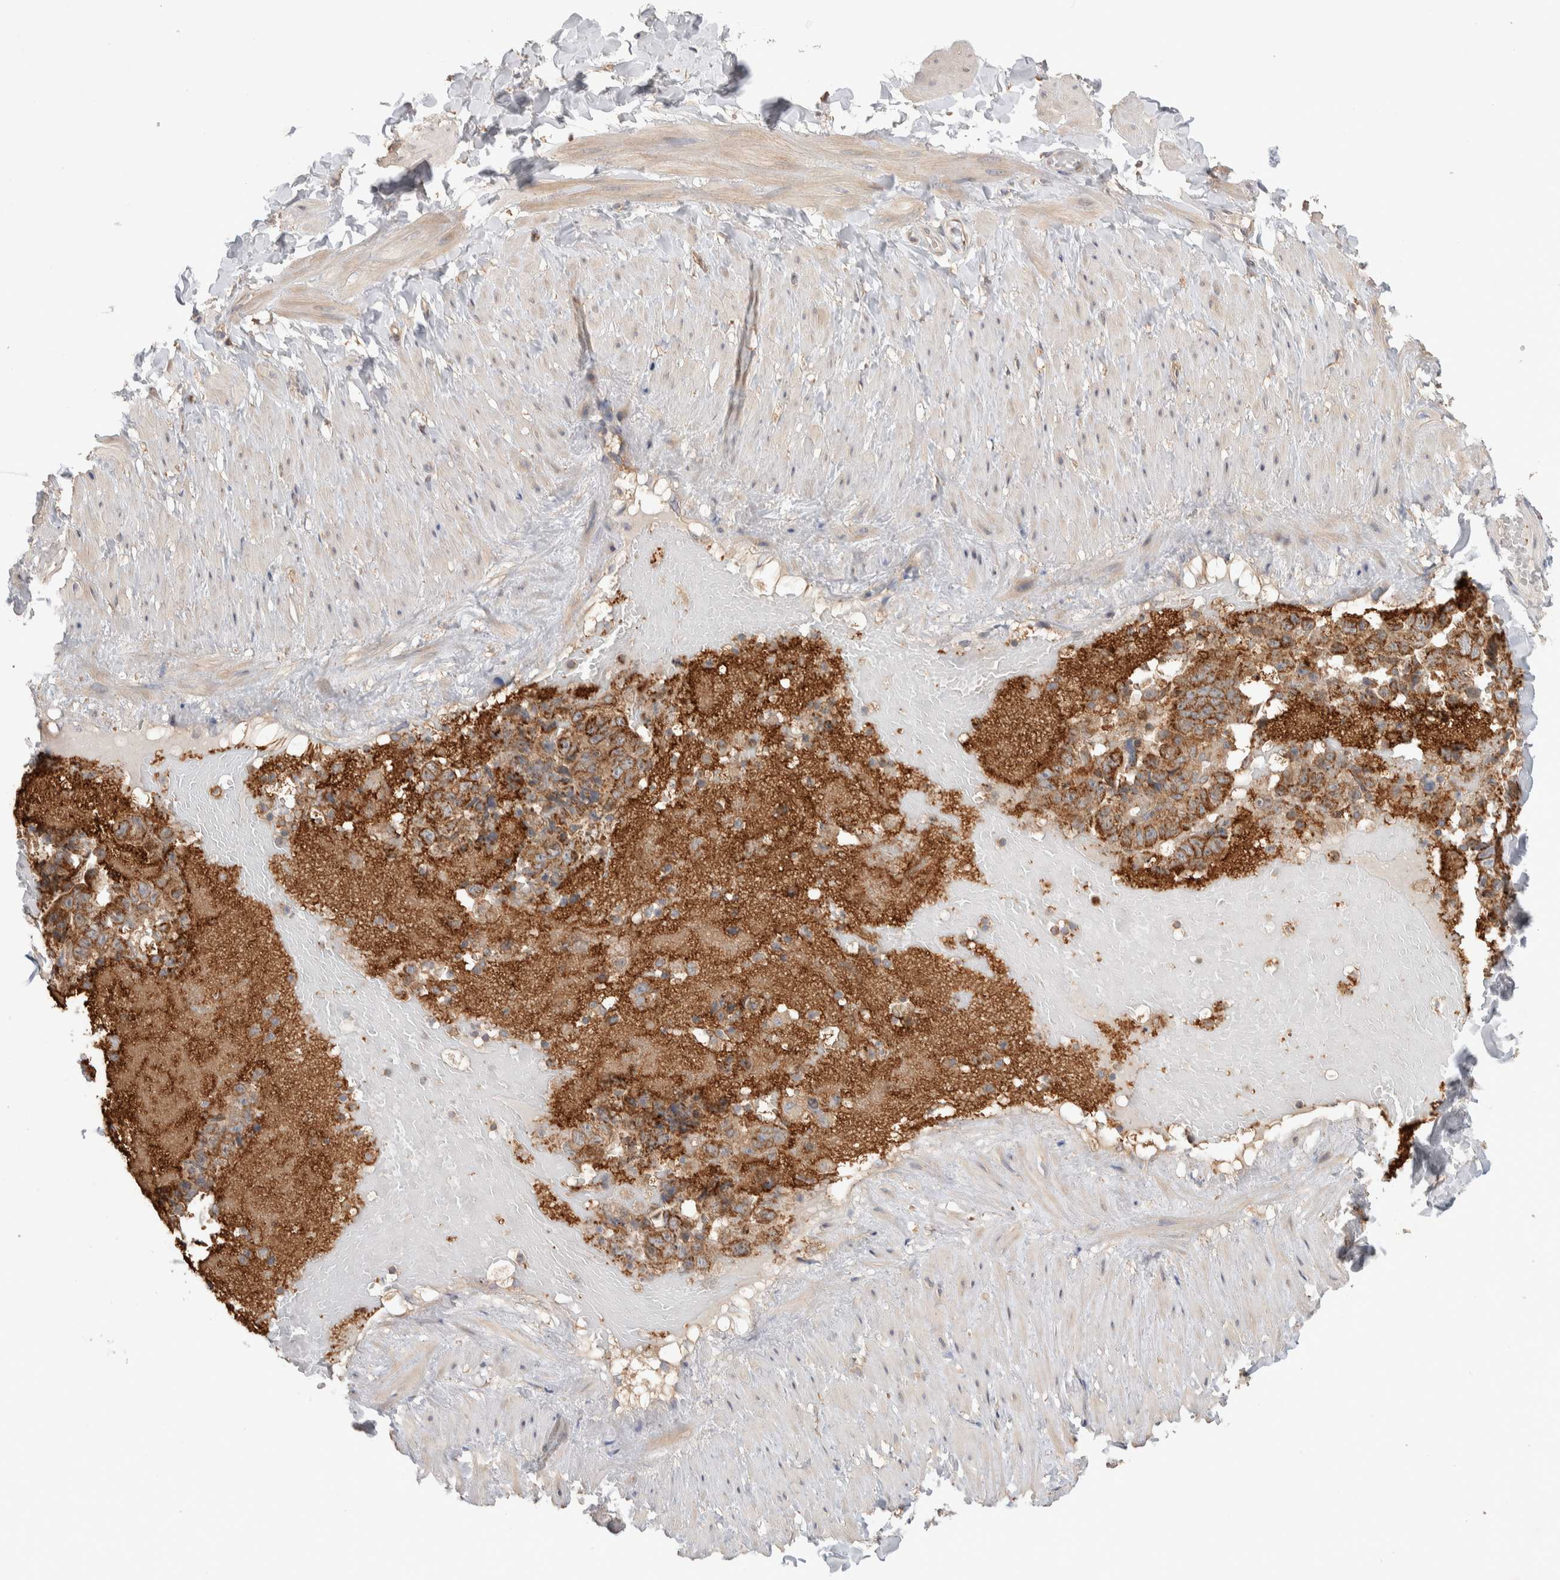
{"staining": {"intensity": "negative", "quantity": "none", "location": "none"}, "tissue": "soft tissue", "cell_type": "Fibroblasts", "image_type": "normal", "snomed": [{"axis": "morphology", "description": "Normal tissue, NOS"}, {"axis": "topography", "description": "Adipose tissue"}, {"axis": "topography", "description": "Vascular tissue"}, {"axis": "topography", "description": "Peripheral nerve tissue"}], "caption": "Immunohistochemistry photomicrograph of benign soft tissue: human soft tissue stained with DAB displays no significant protein expression in fibroblasts.", "gene": "DEPTOR", "patient": {"sex": "male", "age": 25}}